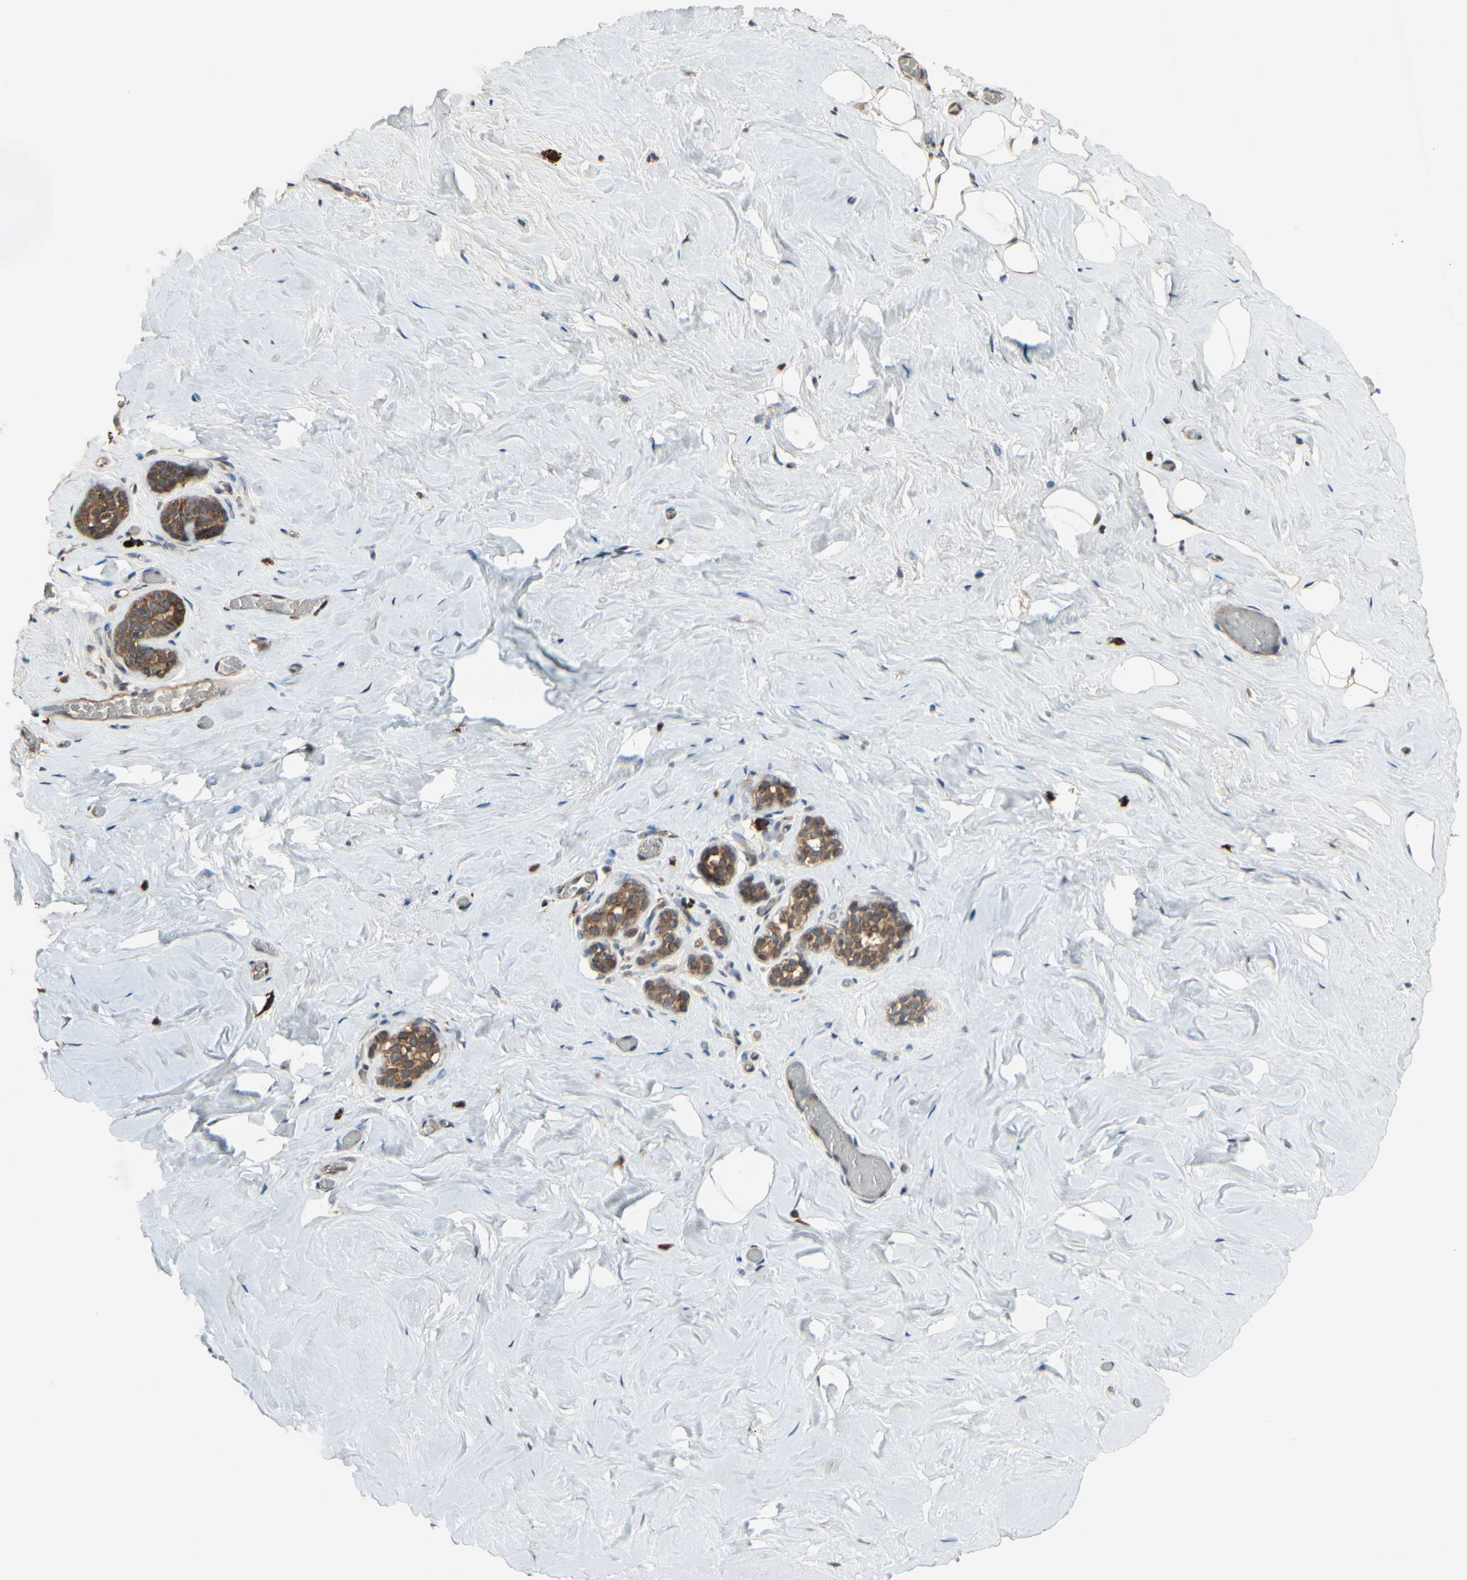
{"staining": {"intensity": "moderate", "quantity": "25%-75%", "location": "cytoplasmic/membranous"}, "tissue": "breast", "cell_type": "Adipocytes", "image_type": "normal", "snomed": [{"axis": "morphology", "description": "Normal tissue, NOS"}, {"axis": "topography", "description": "Breast"}], "caption": "Immunohistochemical staining of unremarkable breast shows 25%-75% levels of moderate cytoplasmic/membranous protein expression in about 25%-75% of adipocytes.", "gene": "PNPLA7", "patient": {"sex": "female", "age": 75}}